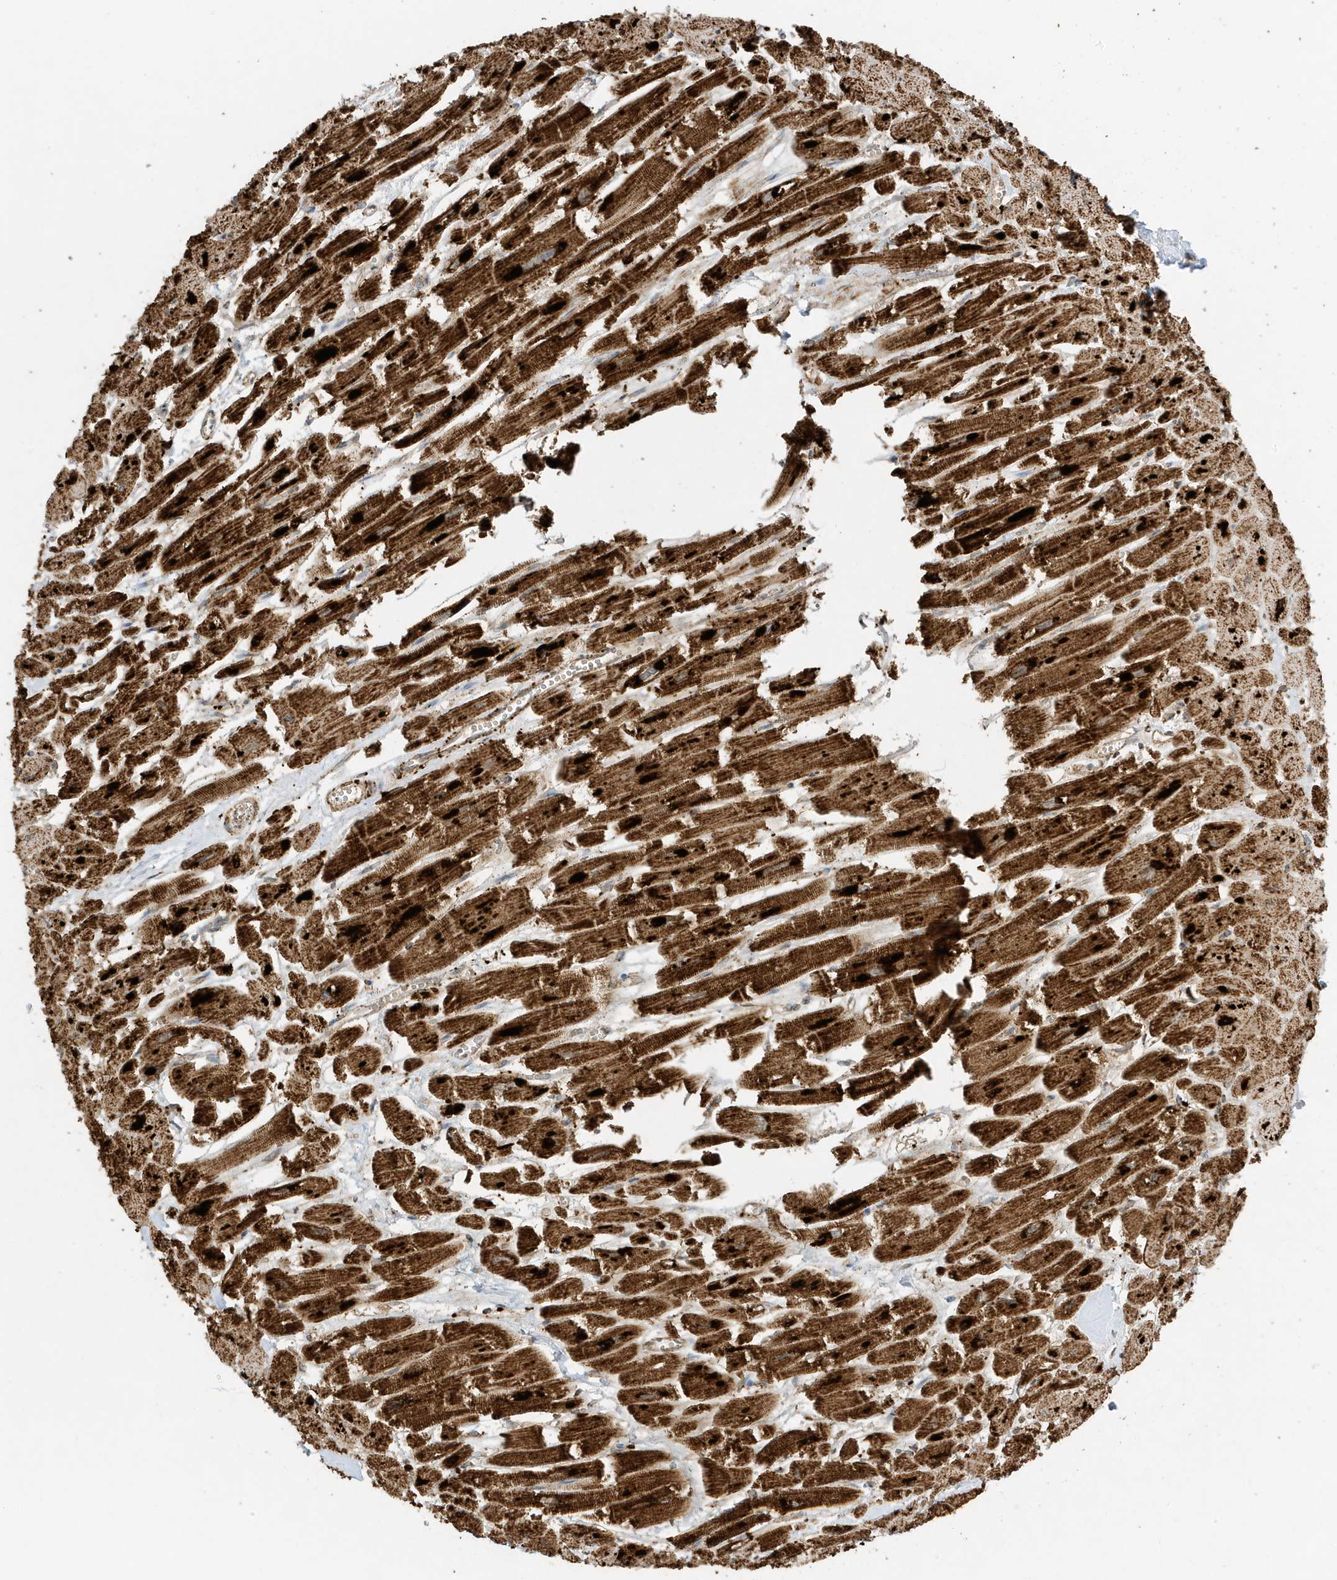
{"staining": {"intensity": "strong", "quantity": ">75%", "location": "cytoplasmic/membranous"}, "tissue": "heart muscle", "cell_type": "Cardiomyocytes", "image_type": "normal", "snomed": [{"axis": "morphology", "description": "Normal tissue, NOS"}, {"axis": "topography", "description": "Heart"}], "caption": "A brown stain labels strong cytoplasmic/membranous positivity of a protein in cardiomyocytes of unremarkable heart muscle.", "gene": "ATP5ME", "patient": {"sex": "male", "age": 54}}